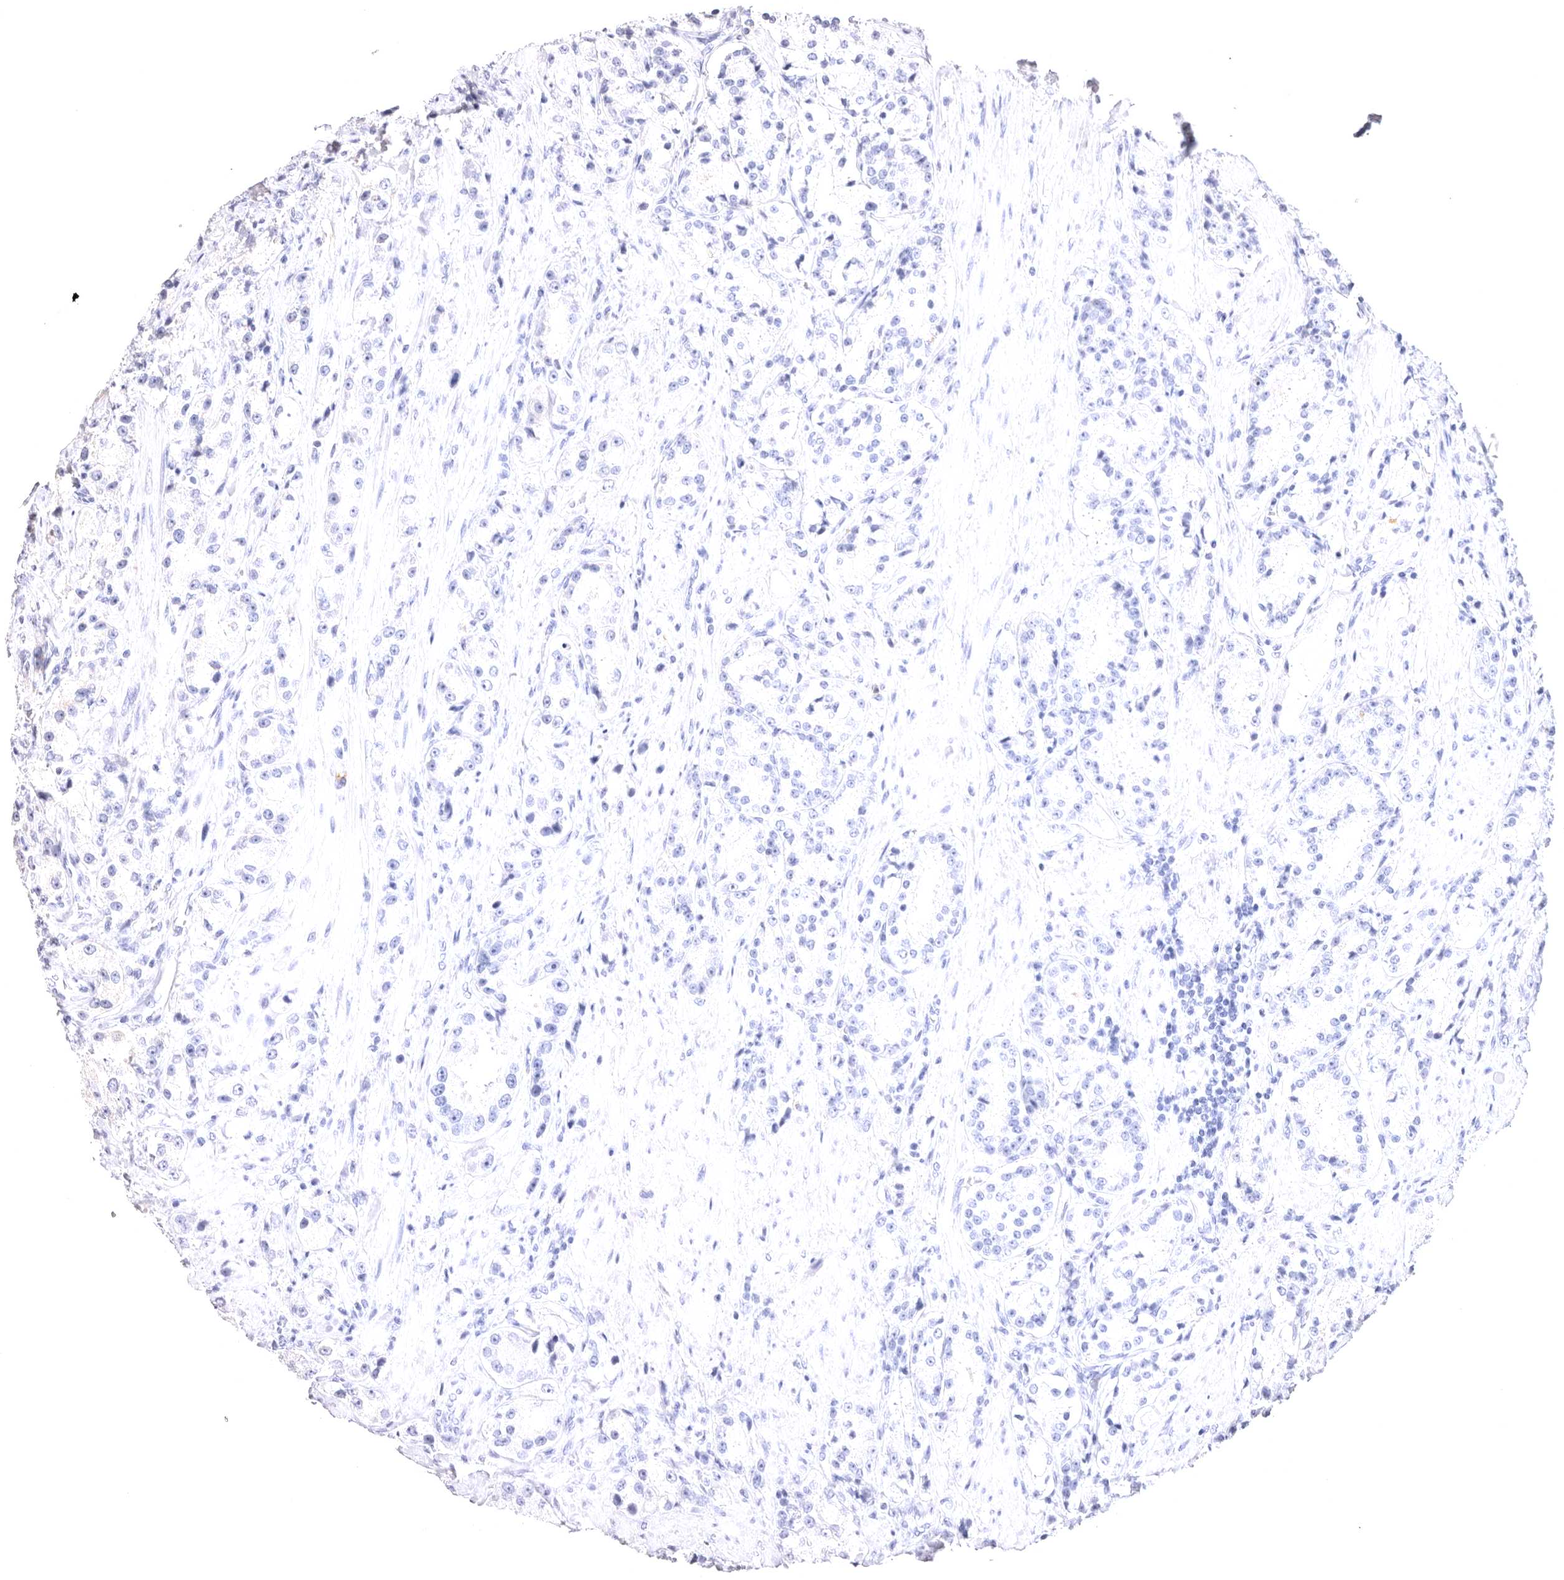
{"staining": {"intensity": "negative", "quantity": "none", "location": "none"}, "tissue": "prostate cancer", "cell_type": "Tumor cells", "image_type": "cancer", "snomed": [{"axis": "morphology", "description": "Adenocarcinoma, High grade"}, {"axis": "topography", "description": "Prostate"}], "caption": "Tumor cells show no significant protein expression in prostate cancer.", "gene": "VPS45", "patient": {"sex": "male", "age": 60}}